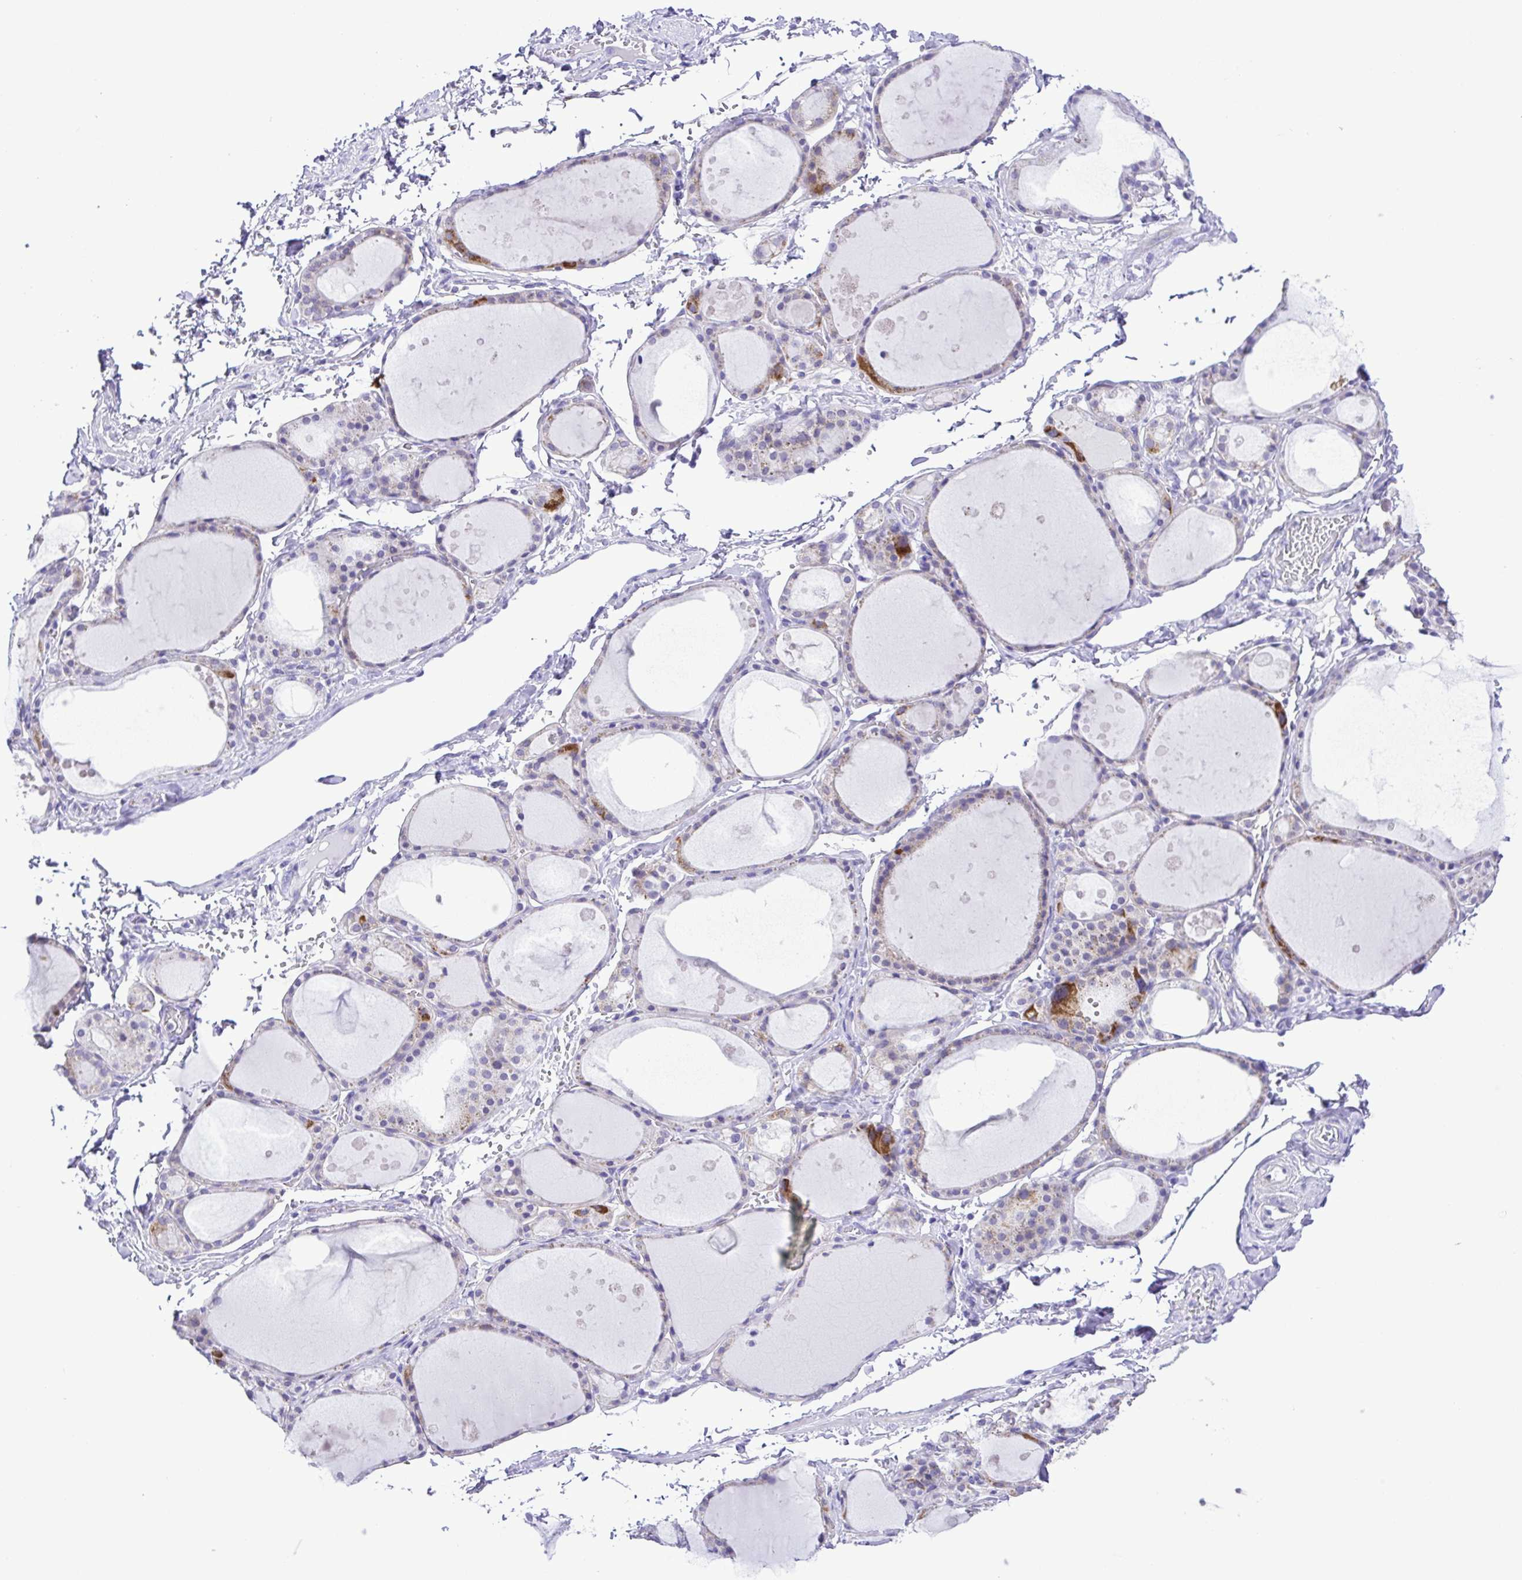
{"staining": {"intensity": "strong", "quantity": "<25%", "location": "cytoplasmic/membranous"}, "tissue": "thyroid gland", "cell_type": "Glandular cells", "image_type": "normal", "snomed": [{"axis": "morphology", "description": "Normal tissue, NOS"}, {"axis": "topography", "description": "Thyroid gland"}], "caption": "An IHC micrograph of normal tissue is shown. Protein staining in brown highlights strong cytoplasmic/membranous positivity in thyroid gland within glandular cells.", "gene": "SYT1", "patient": {"sex": "male", "age": 68}}